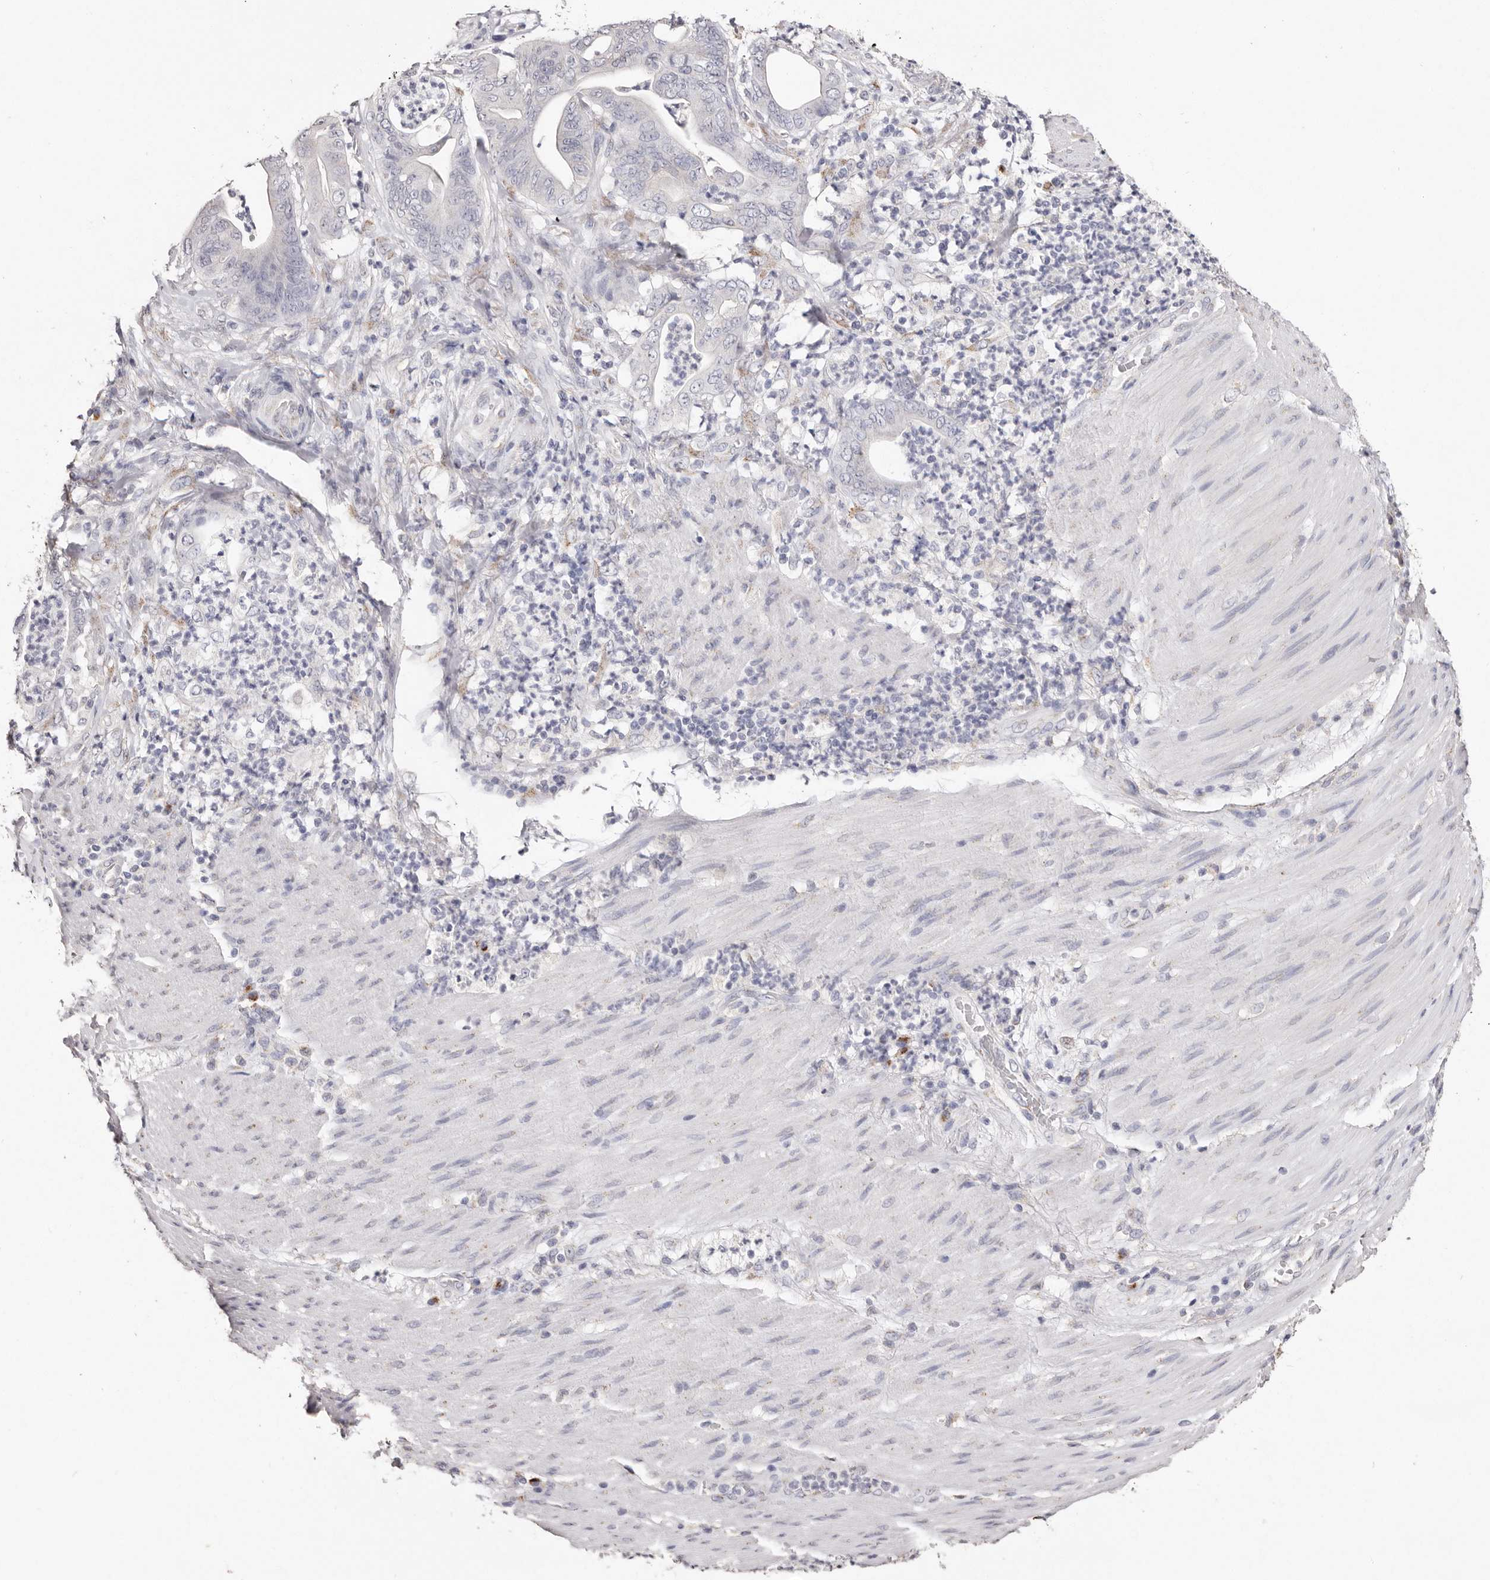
{"staining": {"intensity": "negative", "quantity": "none", "location": "none"}, "tissue": "stomach cancer", "cell_type": "Tumor cells", "image_type": "cancer", "snomed": [{"axis": "morphology", "description": "Adenocarcinoma, NOS"}, {"axis": "topography", "description": "Stomach"}], "caption": "Stomach cancer was stained to show a protein in brown. There is no significant expression in tumor cells. (Brightfield microscopy of DAB (3,3'-diaminobenzidine) IHC at high magnification).", "gene": "LGALS7B", "patient": {"sex": "female", "age": 73}}